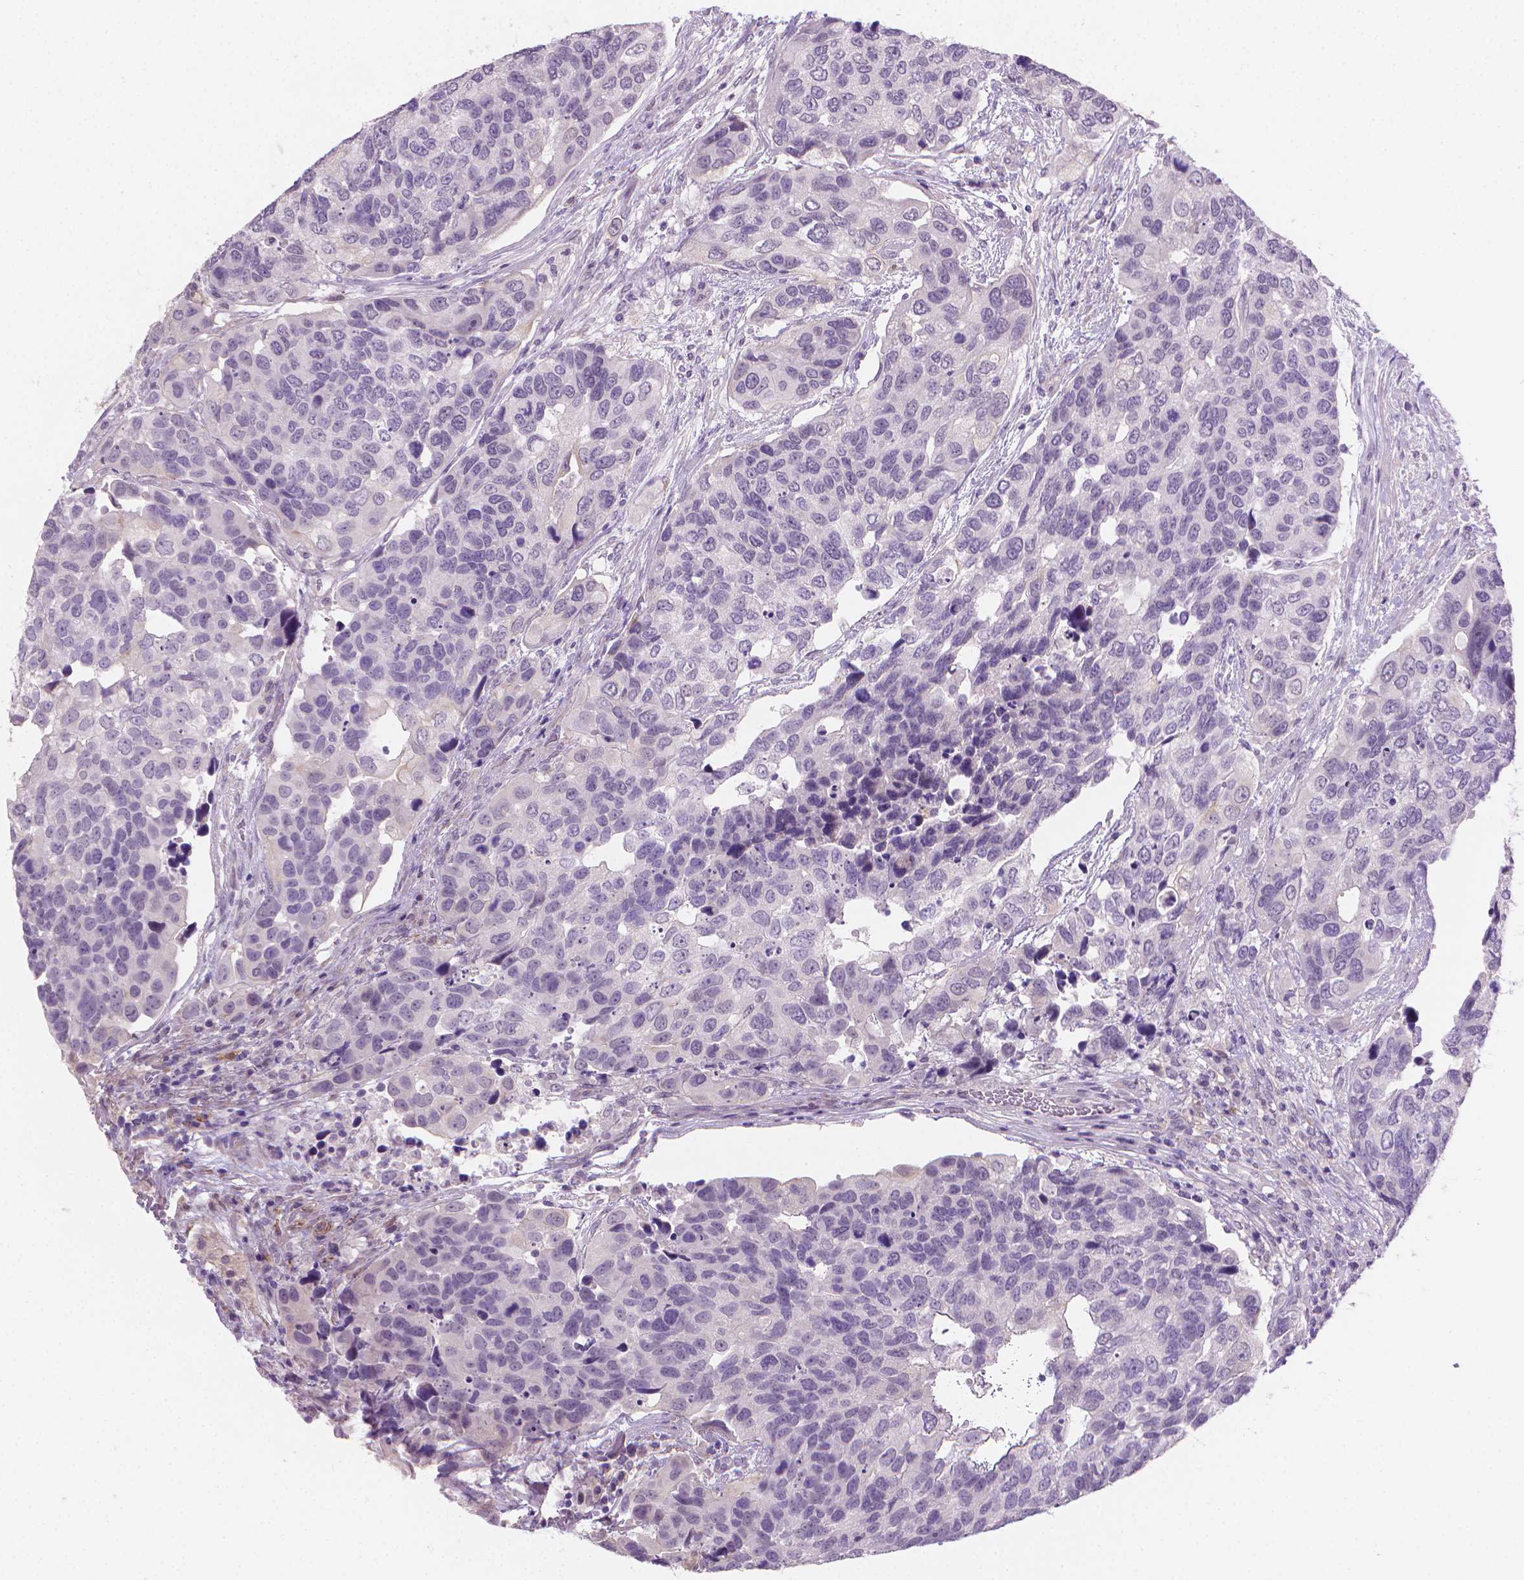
{"staining": {"intensity": "negative", "quantity": "none", "location": "none"}, "tissue": "urothelial cancer", "cell_type": "Tumor cells", "image_type": "cancer", "snomed": [{"axis": "morphology", "description": "Urothelial carcinoma, High grade"}, {"axis": "topography", "description": "Urinary bladder"}], "caption": "This histopathology image is of high-grade urothelial carcinoma stained with immunohistochemistry to label a protein in brown with the nuclei are counter-stained blue. There is no staining in tumor cells.", "gene": "GSDMA", "patient": {"sex": "male", "age": 60}}